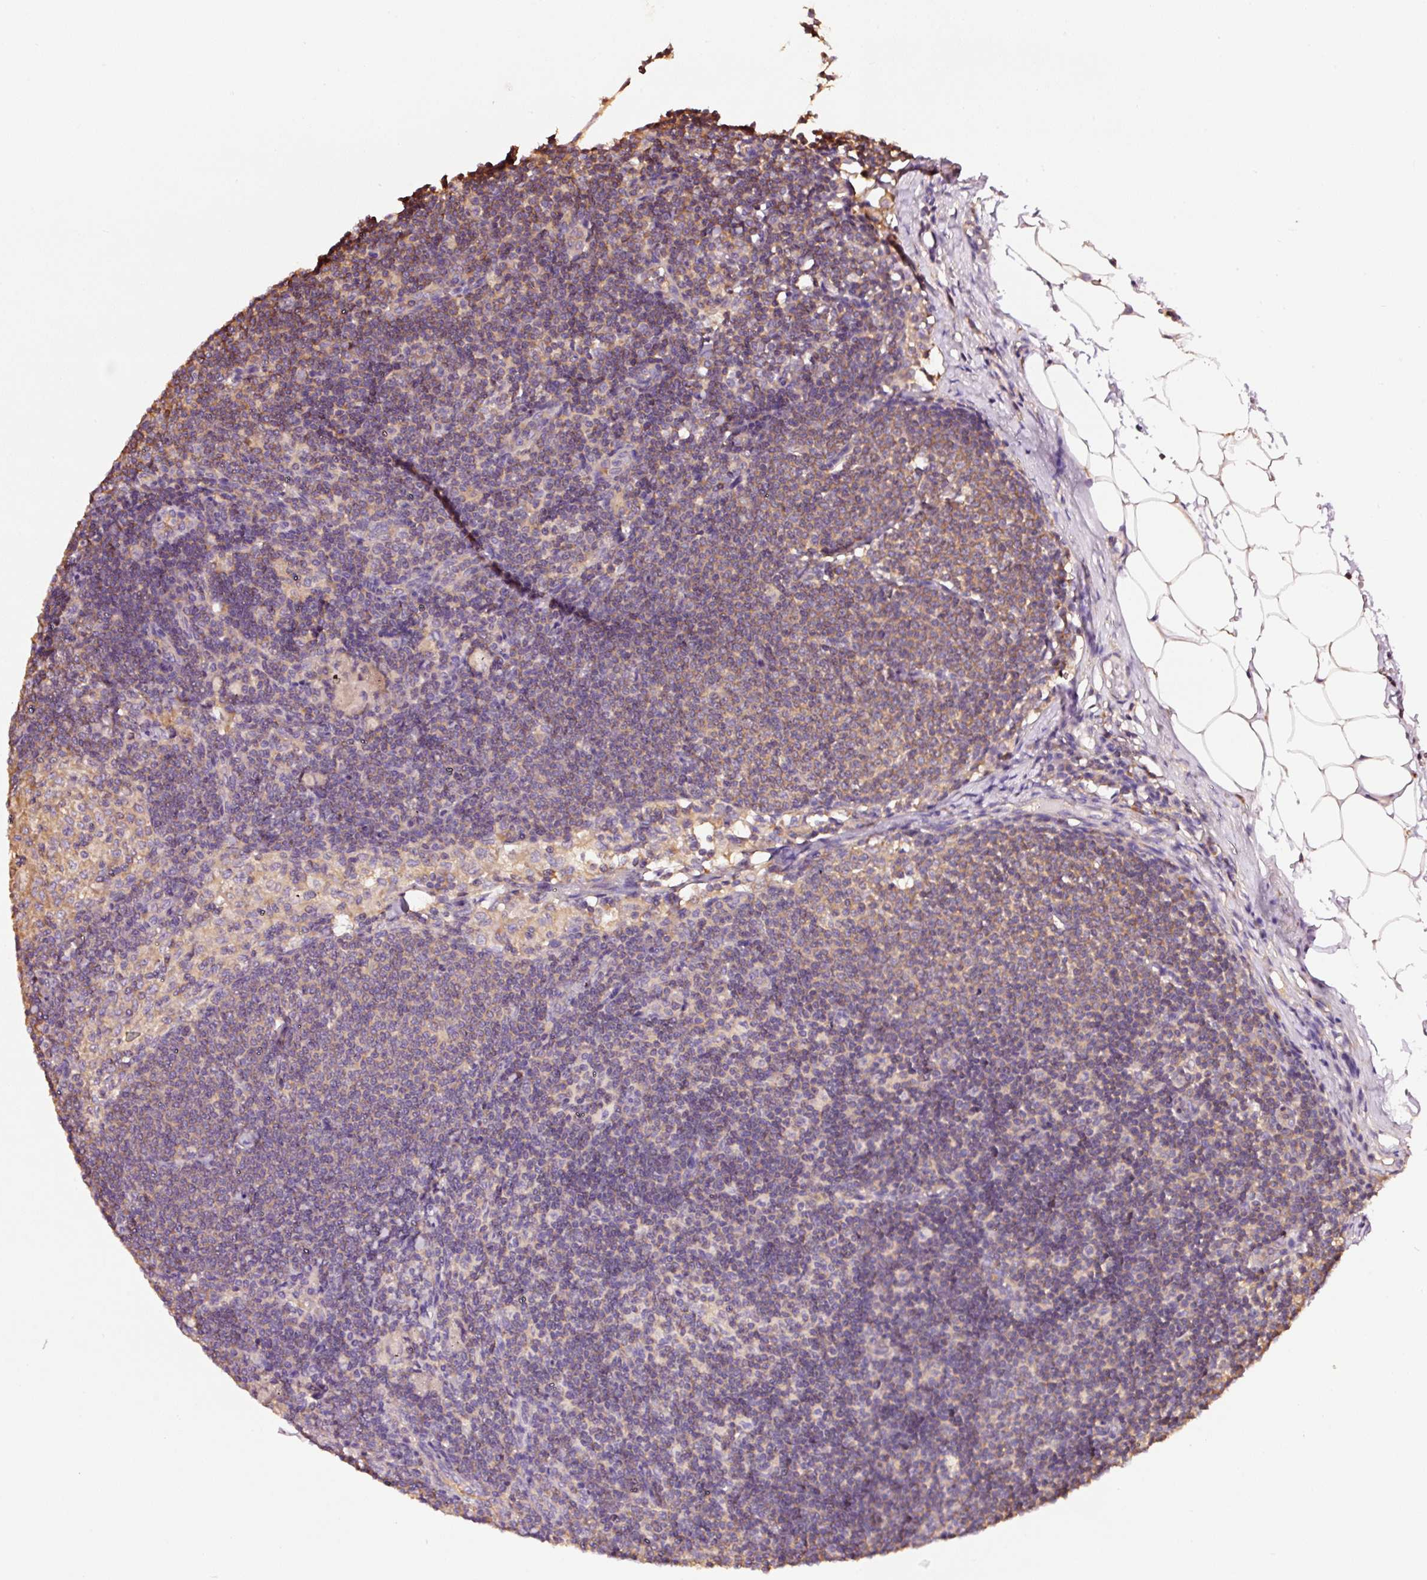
{"staining": {"intensity": "moderate", "quantity": "25%-75%", "location": "cytoplasmic/membranous"}, "tissue": "lymph node", "cell_type": "Germinal center cells", "image_type": "normal", "snomed": [{"axis": "morphology", "description": "Normal tissue, NOS"}, {"axis": "topography", "description": "Lymph node"}], "caption": "IHC (DAB) staining of normal human lymph node demonstrates moderate cytoplasmic/membranous protein positivity in approximately 25%-75% of germinal center cells. (DAB (3,3'-diaminobenzidine) = brown stain, brightfield microscopy at high magnification).", "gene": "METAP1", "patient": {"sex": "male", "age": 49}}